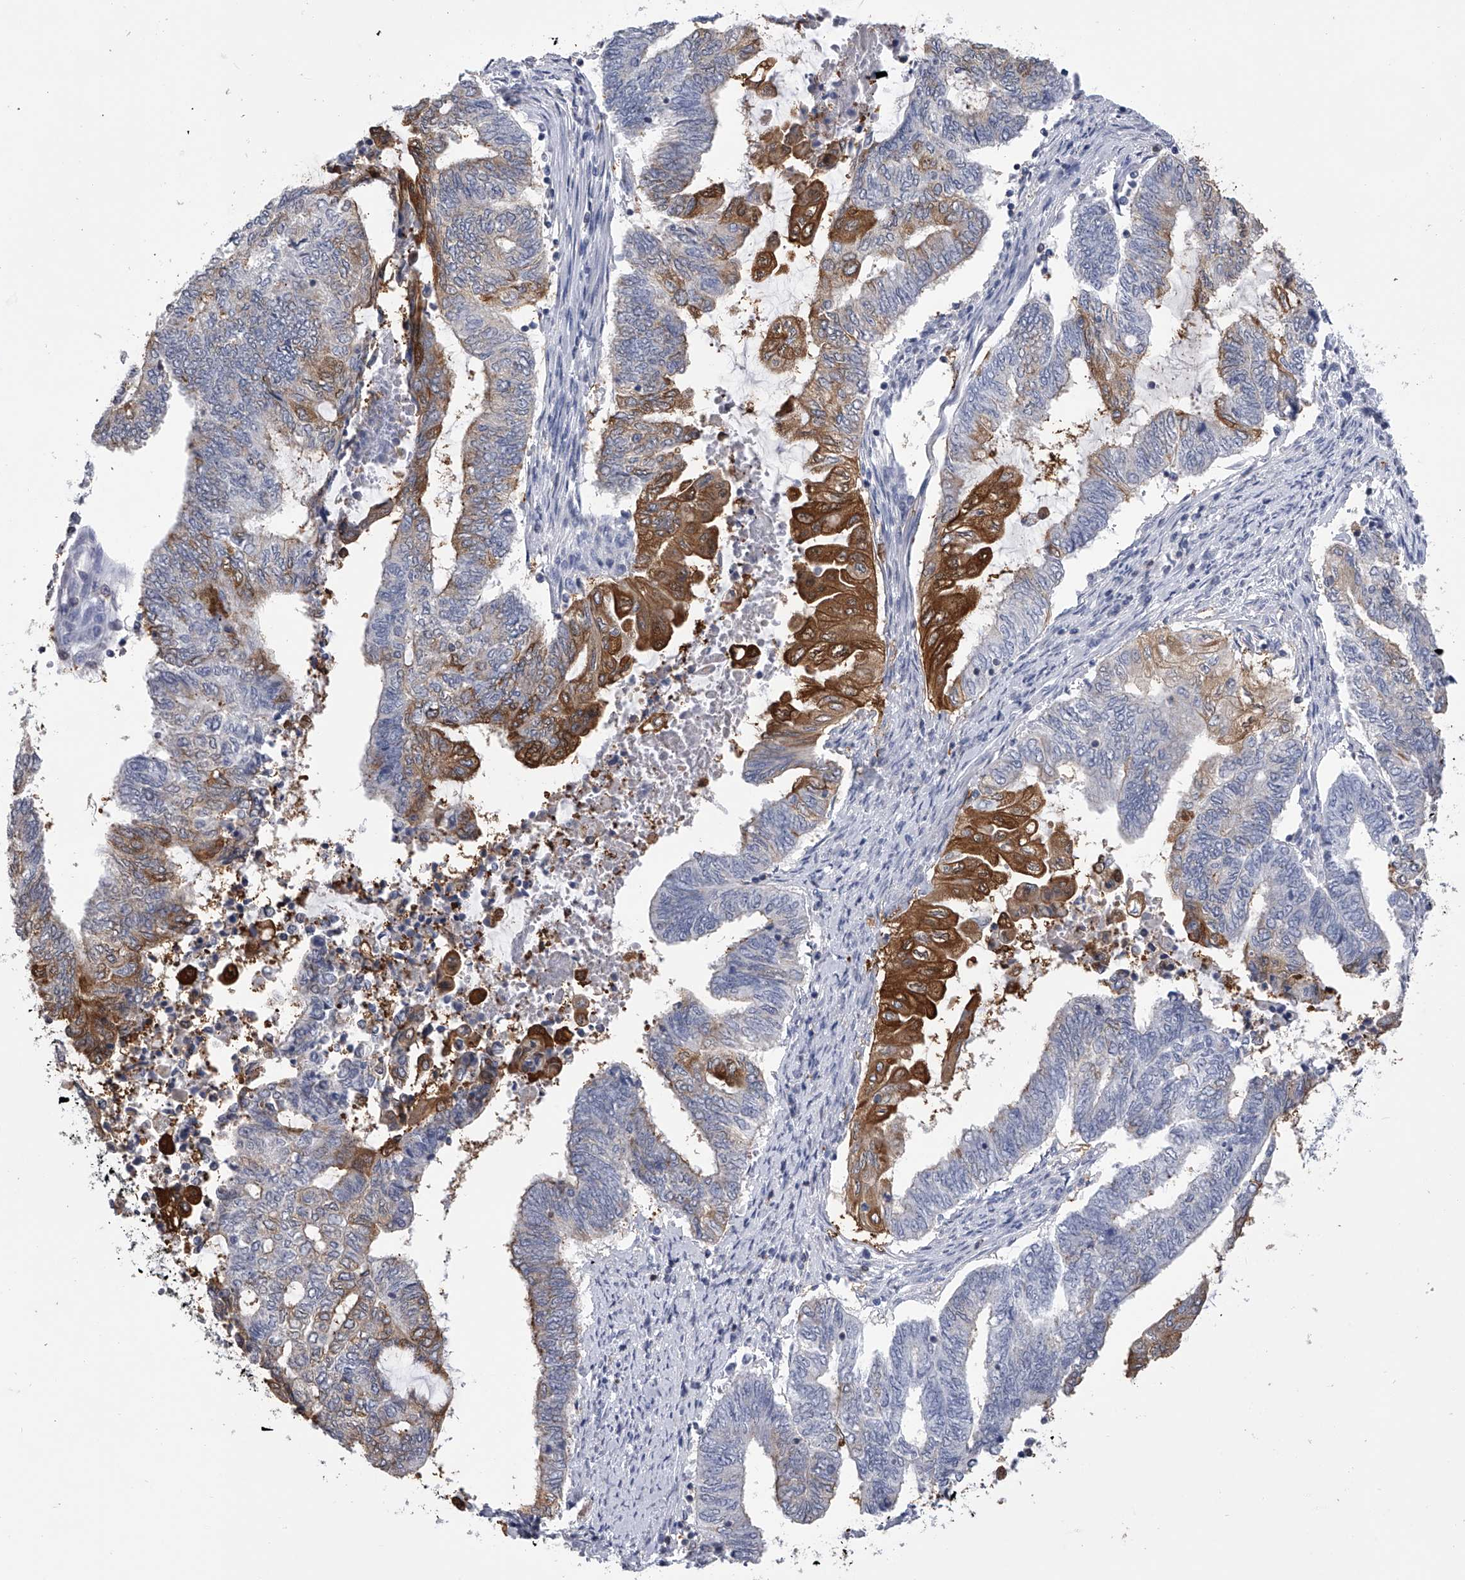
{"staining": {"intensity": "moderate", "quantity": "25%-75%", "location": "cytoplasmic/membranous"}, "tissue": "endometrial cancer", "cell_type": "Tumor cells", "image_type": "cancer", "snomed": [{"axis": "morphology", "description": "Adenocarcinoma, NOS"}, {"axis": "topography", "description": "Uterus"}, {"axis": "topography", "description": "Endometrium"}], "caption": "A brown stain shows moderate cytoplasmic/membranous expression of a protein in human adenocarcinoma (endometrial) tumor cells.", "gene": "TASP1", "patient": {"sex": "female", "age": 70}}